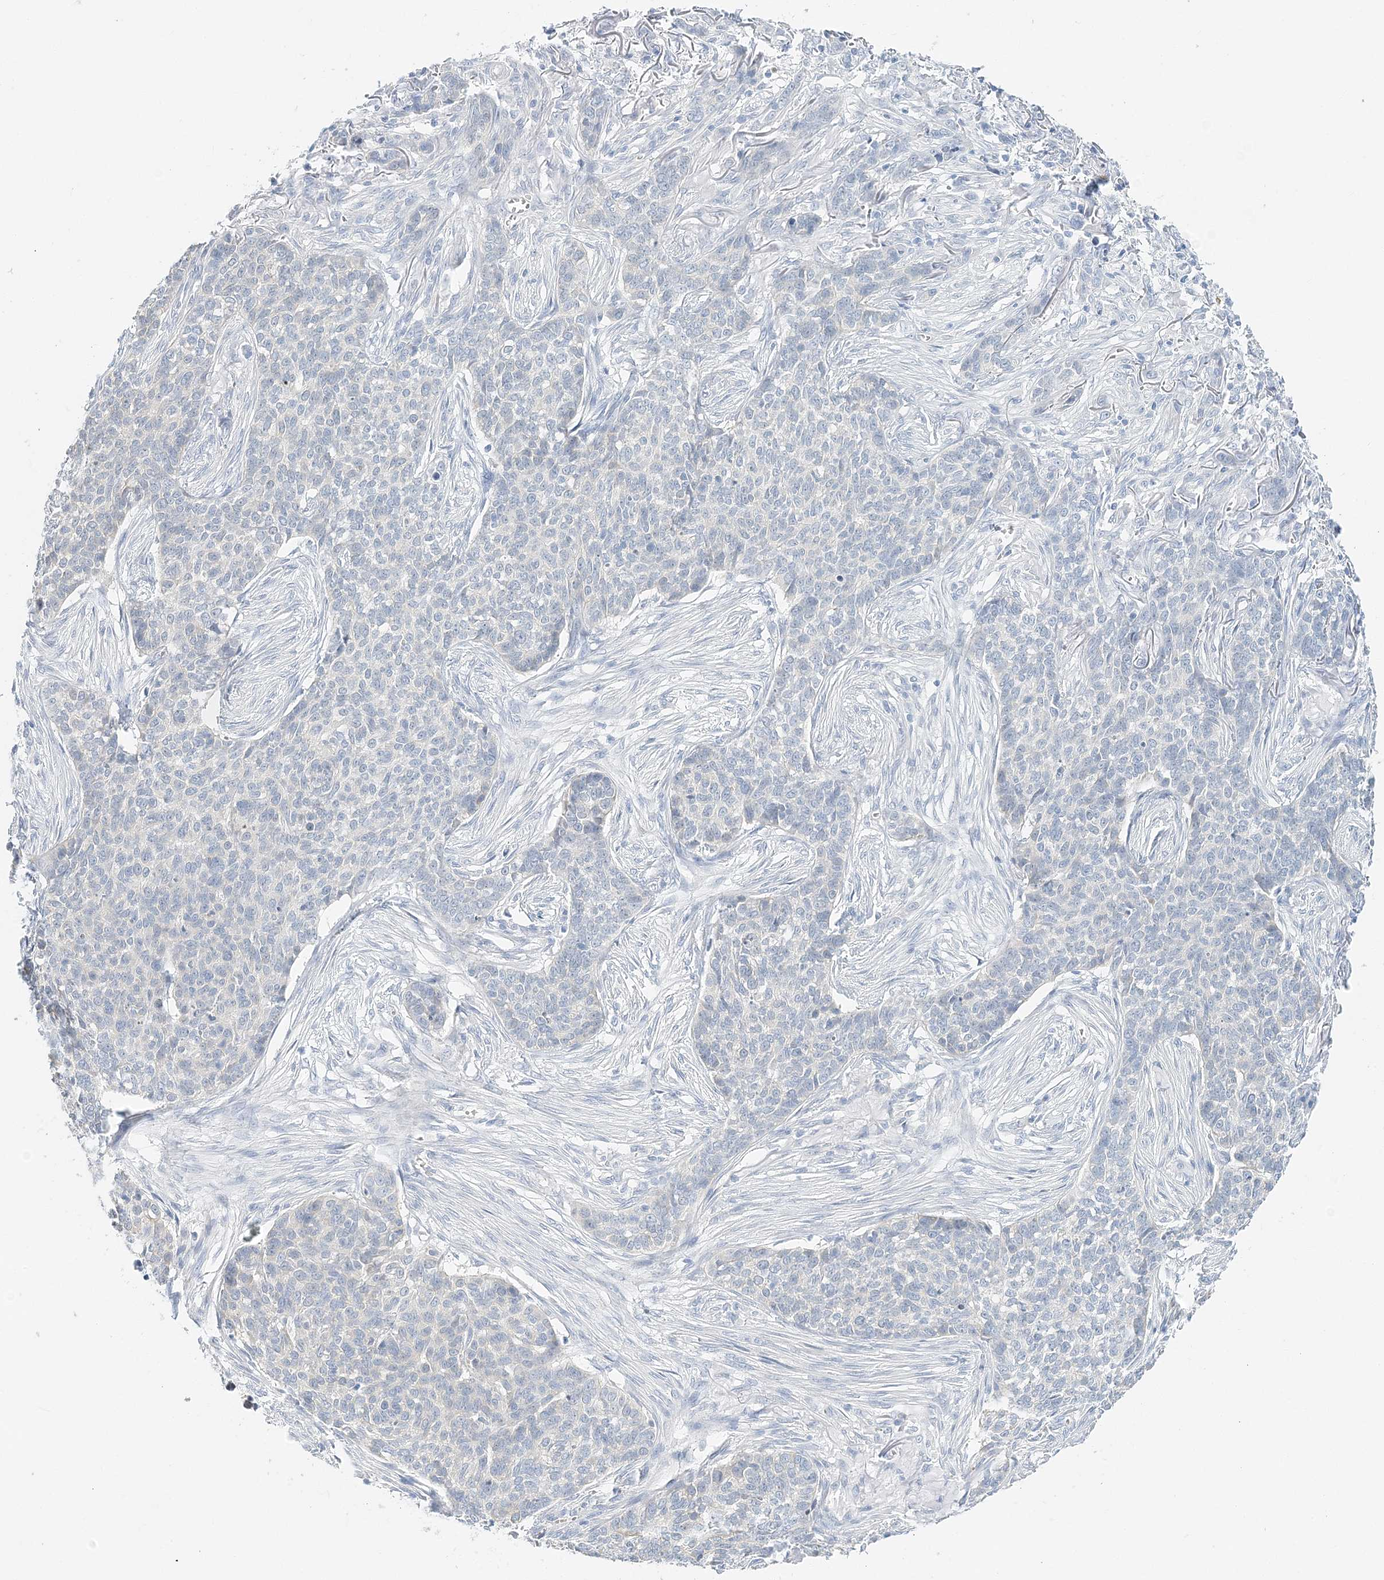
{"staining": {"intensity": "negative", "quantity": "none", "location": "none"}, "tissue": "skin cancer", "cell_type": "Tumor cells", "image_type": "cancer", "snomed": [{"axis": "morphology", "description": "Basal cell carcinoma"}, {"axis": "topography", "description": "Skin"}], "caption": "Tumor cells show no significant staining in skin cancer.", "gene": "VILL", "patient": {"sex": "male", "age": 85}}